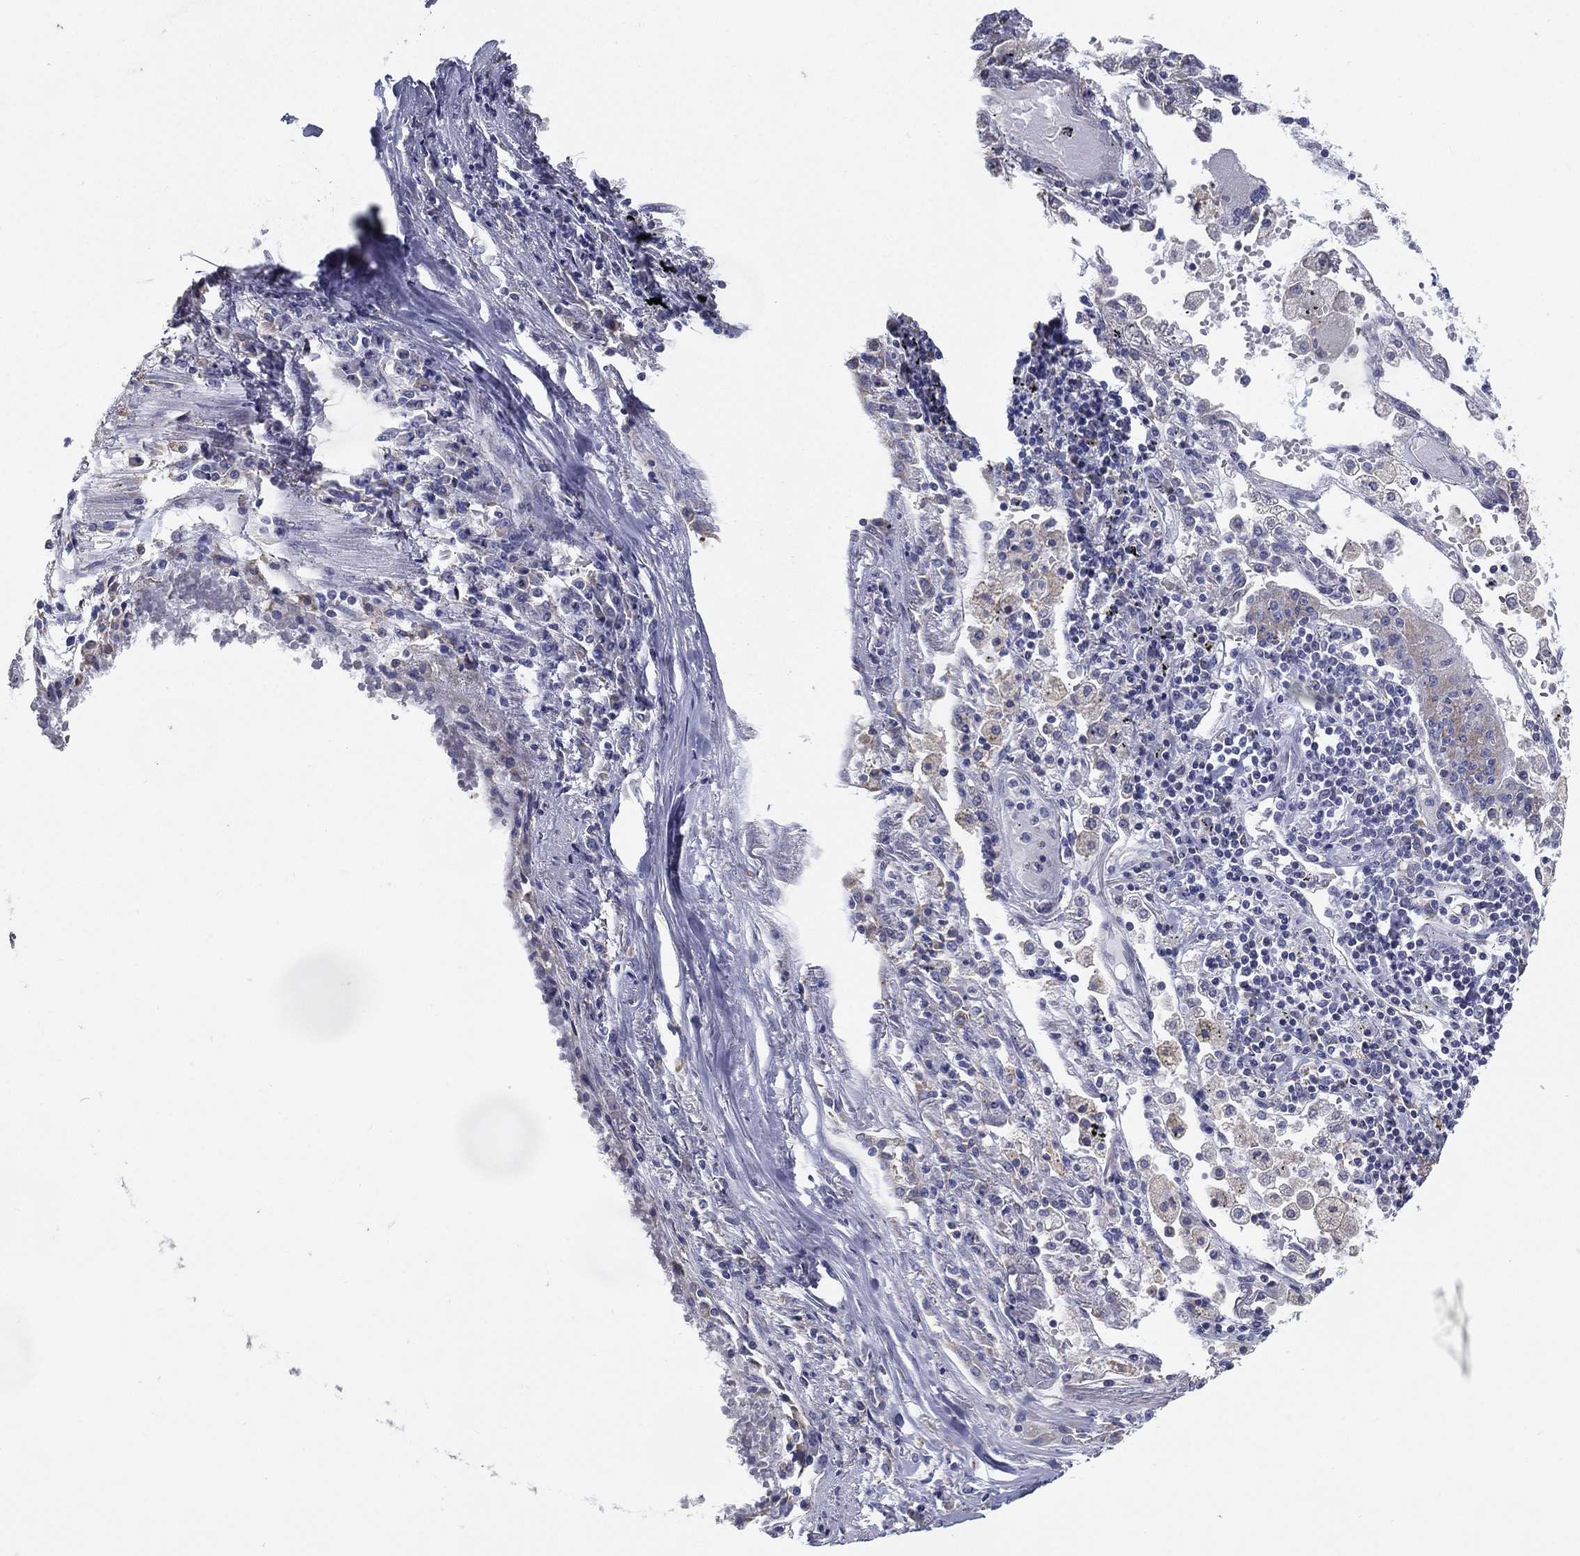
{"staining": {"intensity": "negative", "quantity": "none", "location": "none"}, "tissue": "lung cancer", "cell_type": "Tumor cells", "image_type": "cancer", "snomed": [{"axis": "morphology", "description": "Squamous cell carcinoma, NOS"}, {"axis": "topography", "description": "Lung"}], "caption": "DAB (3,3'-diaminobenzidine) immunohistochemical staining of human lung cancer exhibits no significant expression in tumor cells. The staining was performed using DAB to visualize the protein expression in brown, while the nuclei were stained in blue with hematoxylin (Magnification: 20x).", "gene": "C19orf18", "patient": {"sex": "male", "age": 73}}